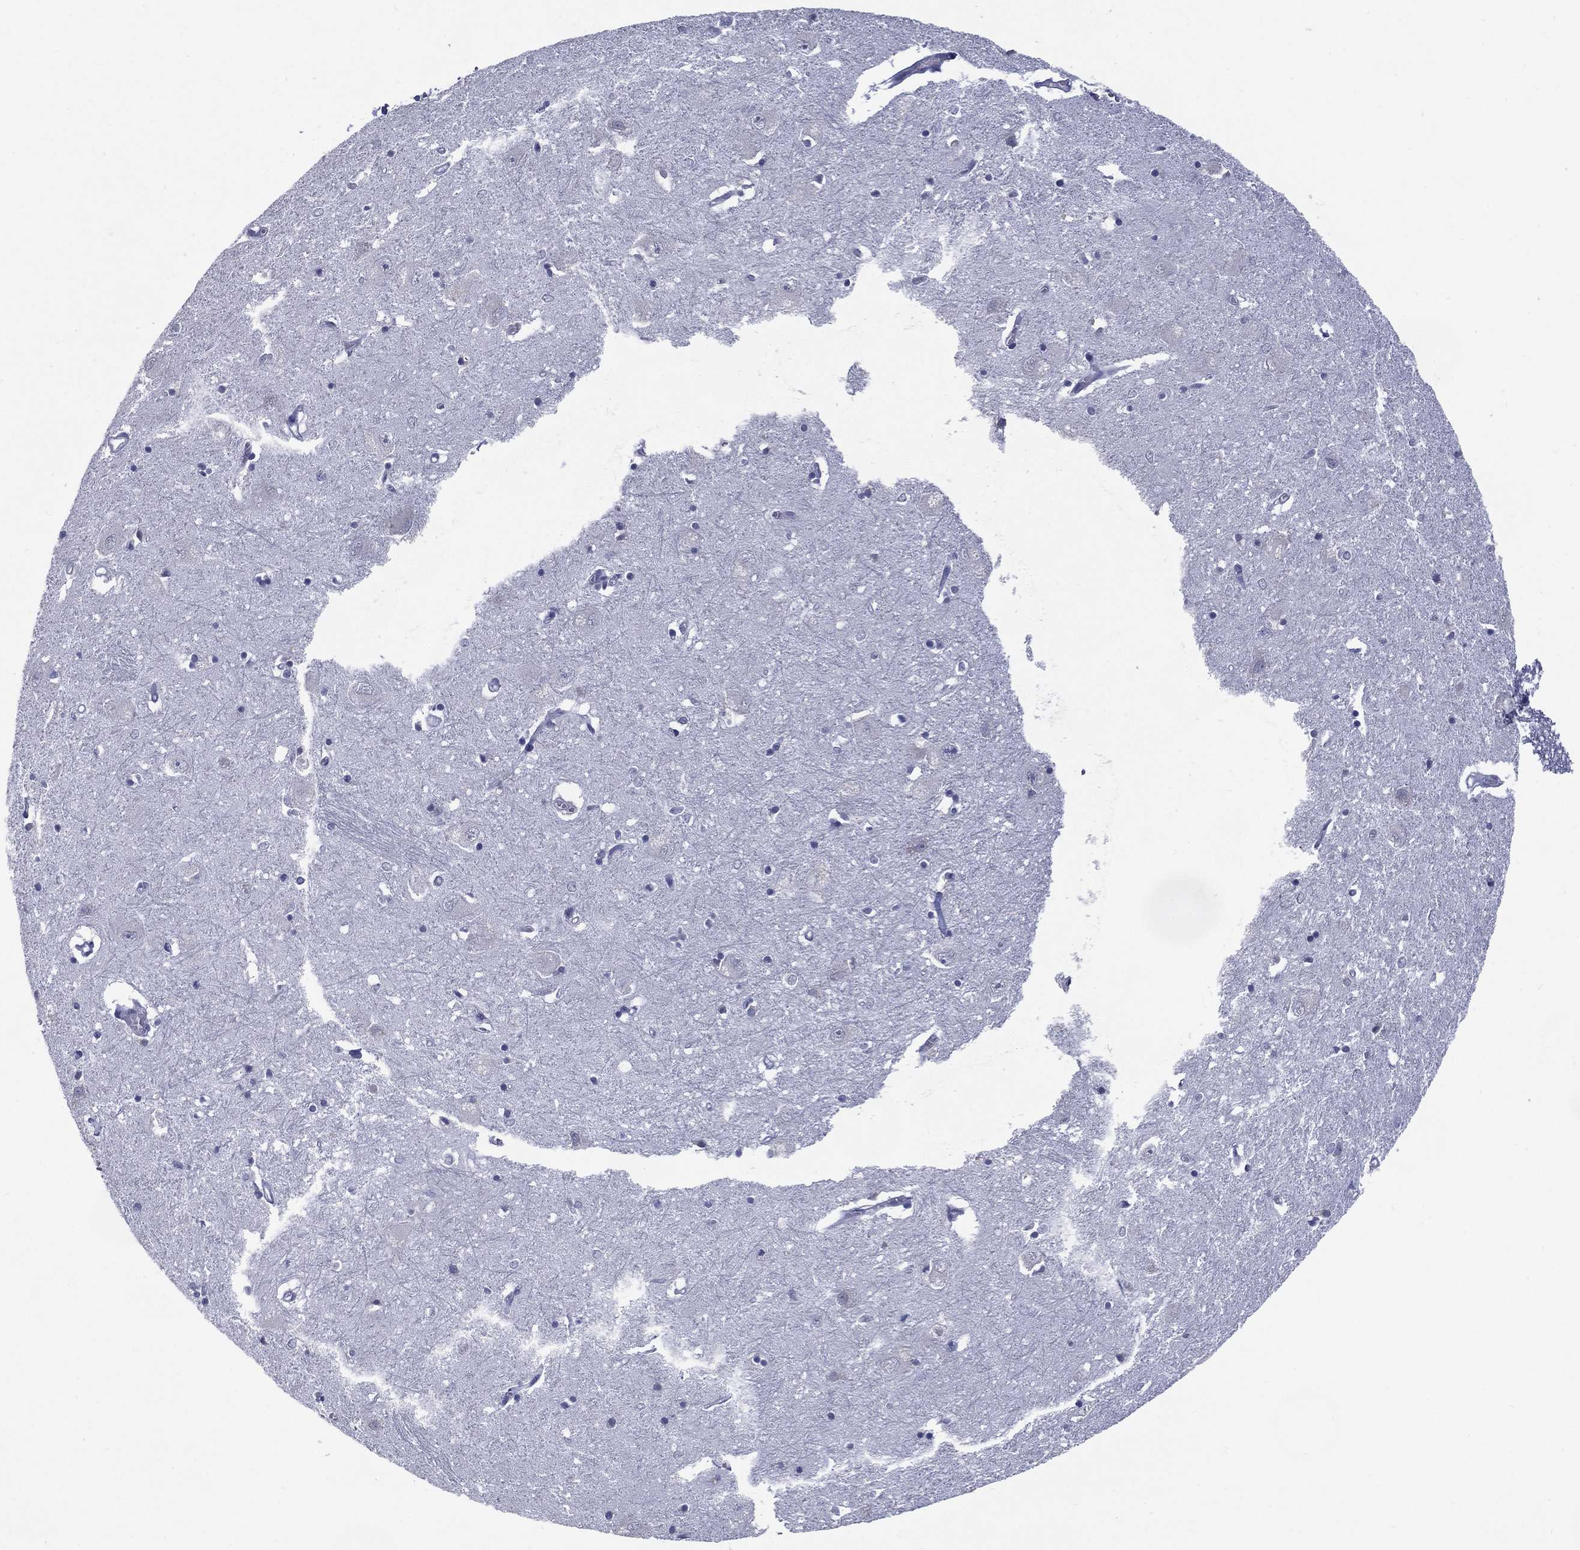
{"staining": {"intensity": "negative", "quantity": "none", "location": "none"}, "tissue": "caudate", "cell_type": "Glial cells", "image_type": "normal", "snomed": [{"axis": "morphology", "description": "Normal tissue, NOS"}, {"axis": "topography", "description": "Lateral ventricle wall"}], "caption": "DAB immunohistochemical staining of normal caudate reveals no significant positivity in glial cells.", "gene": "C19orf18", "patient": {"sex": "male", "age": 54}}